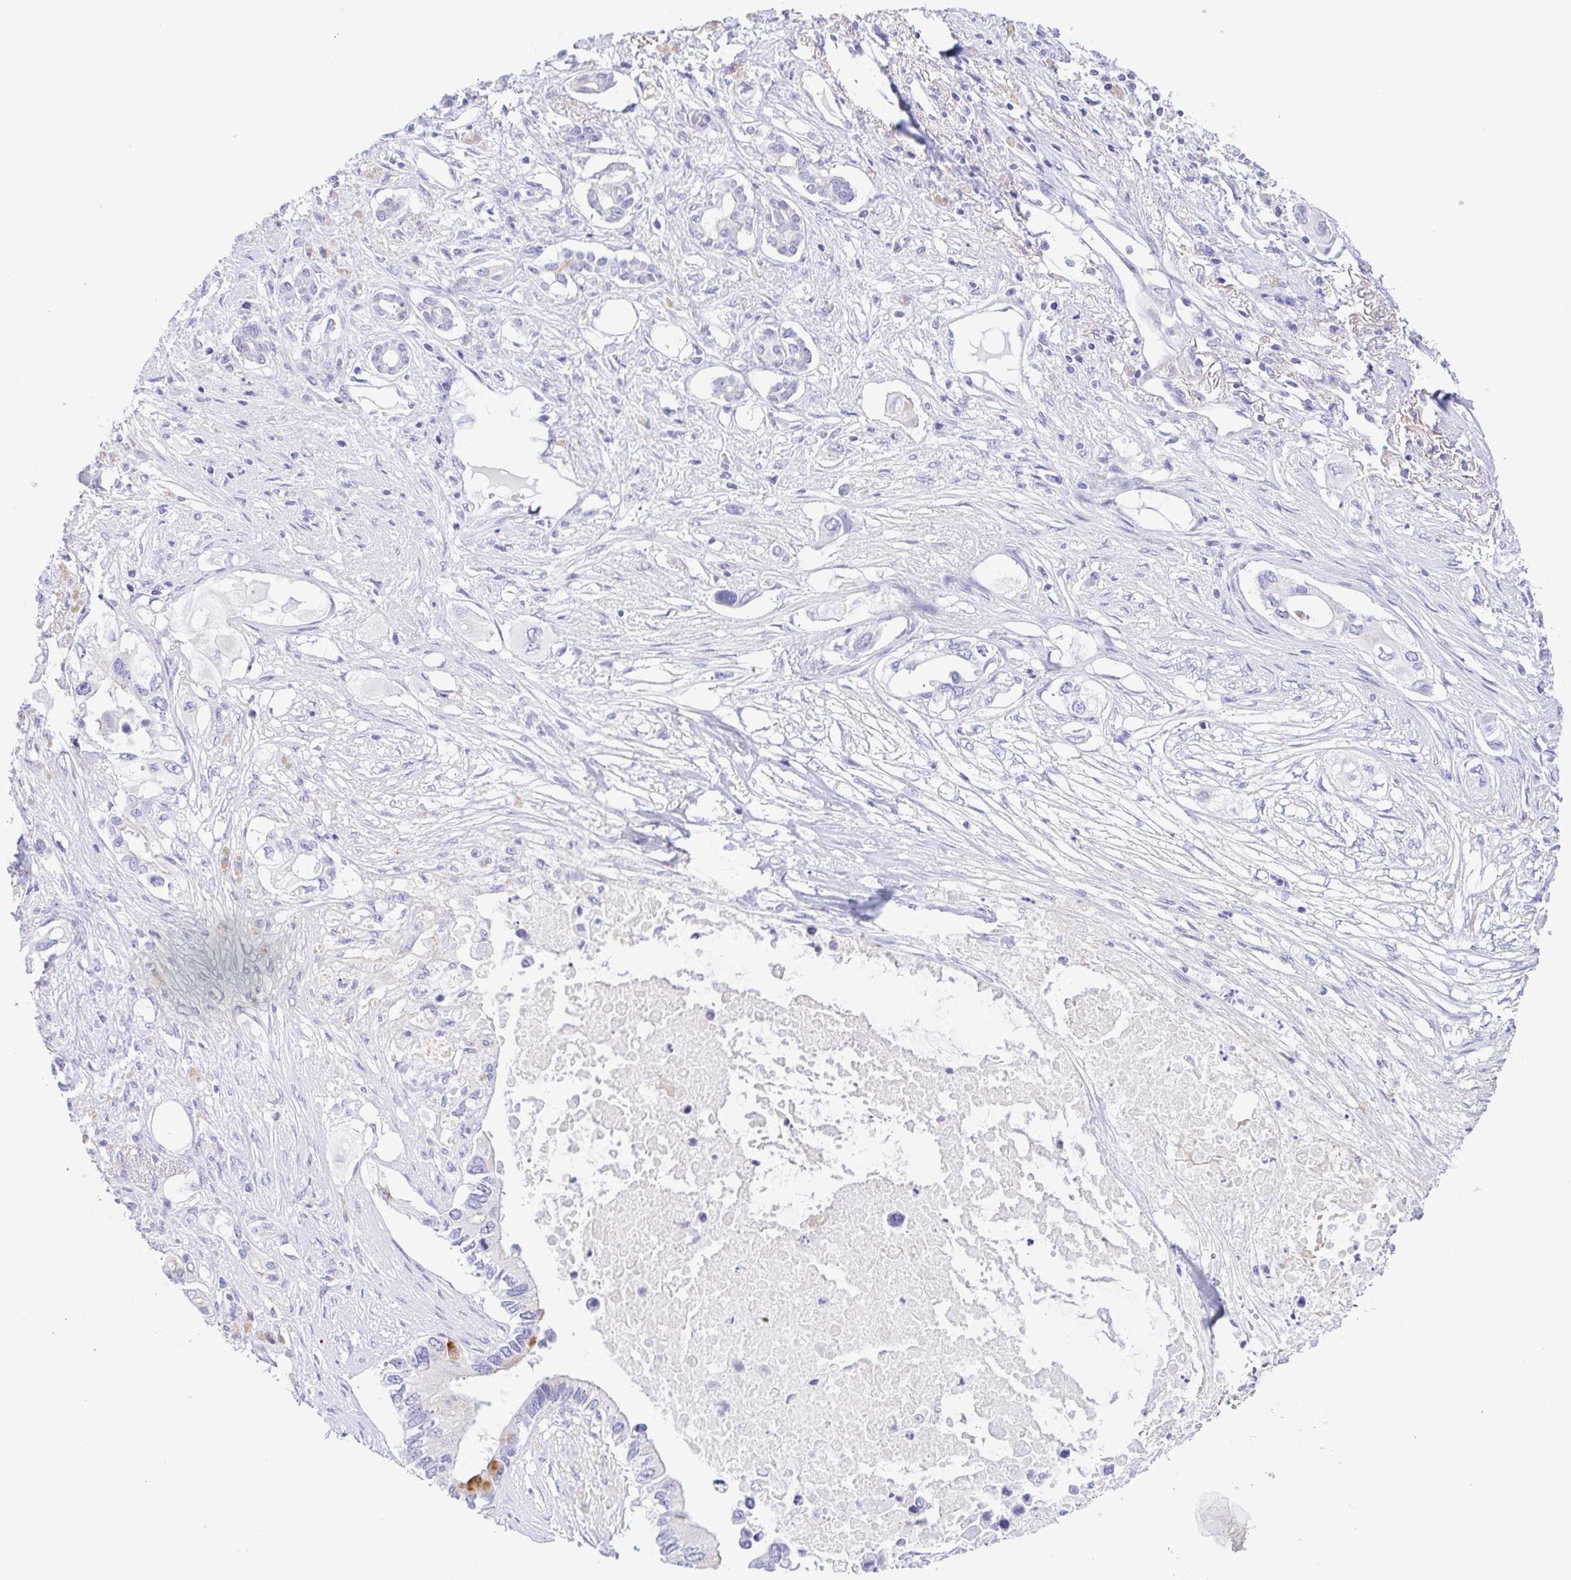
{"staining": {"intensity": "negative", "quantity": "none", "location": "none"}, "tissue": "pancreatic cancer", "cell_type": "Tumor cells", "image_type": "cancer", "snomed": [{"axis": "morphology", "description": "Adenocarcinoma, NOS"}, {"axis": "topography", "description": "Pancreas"}], "caption": "High magnification brightfield microscopy of pancreatic cancer (adenocarcinoma) stained with DAB (3,3'-diaminobenzidine) (brown) and counterstained with hematoxylin (blue): tumor cells show no significant expression.", "gene": "TREH", "patient": {"sex": "female", "age": 63}}